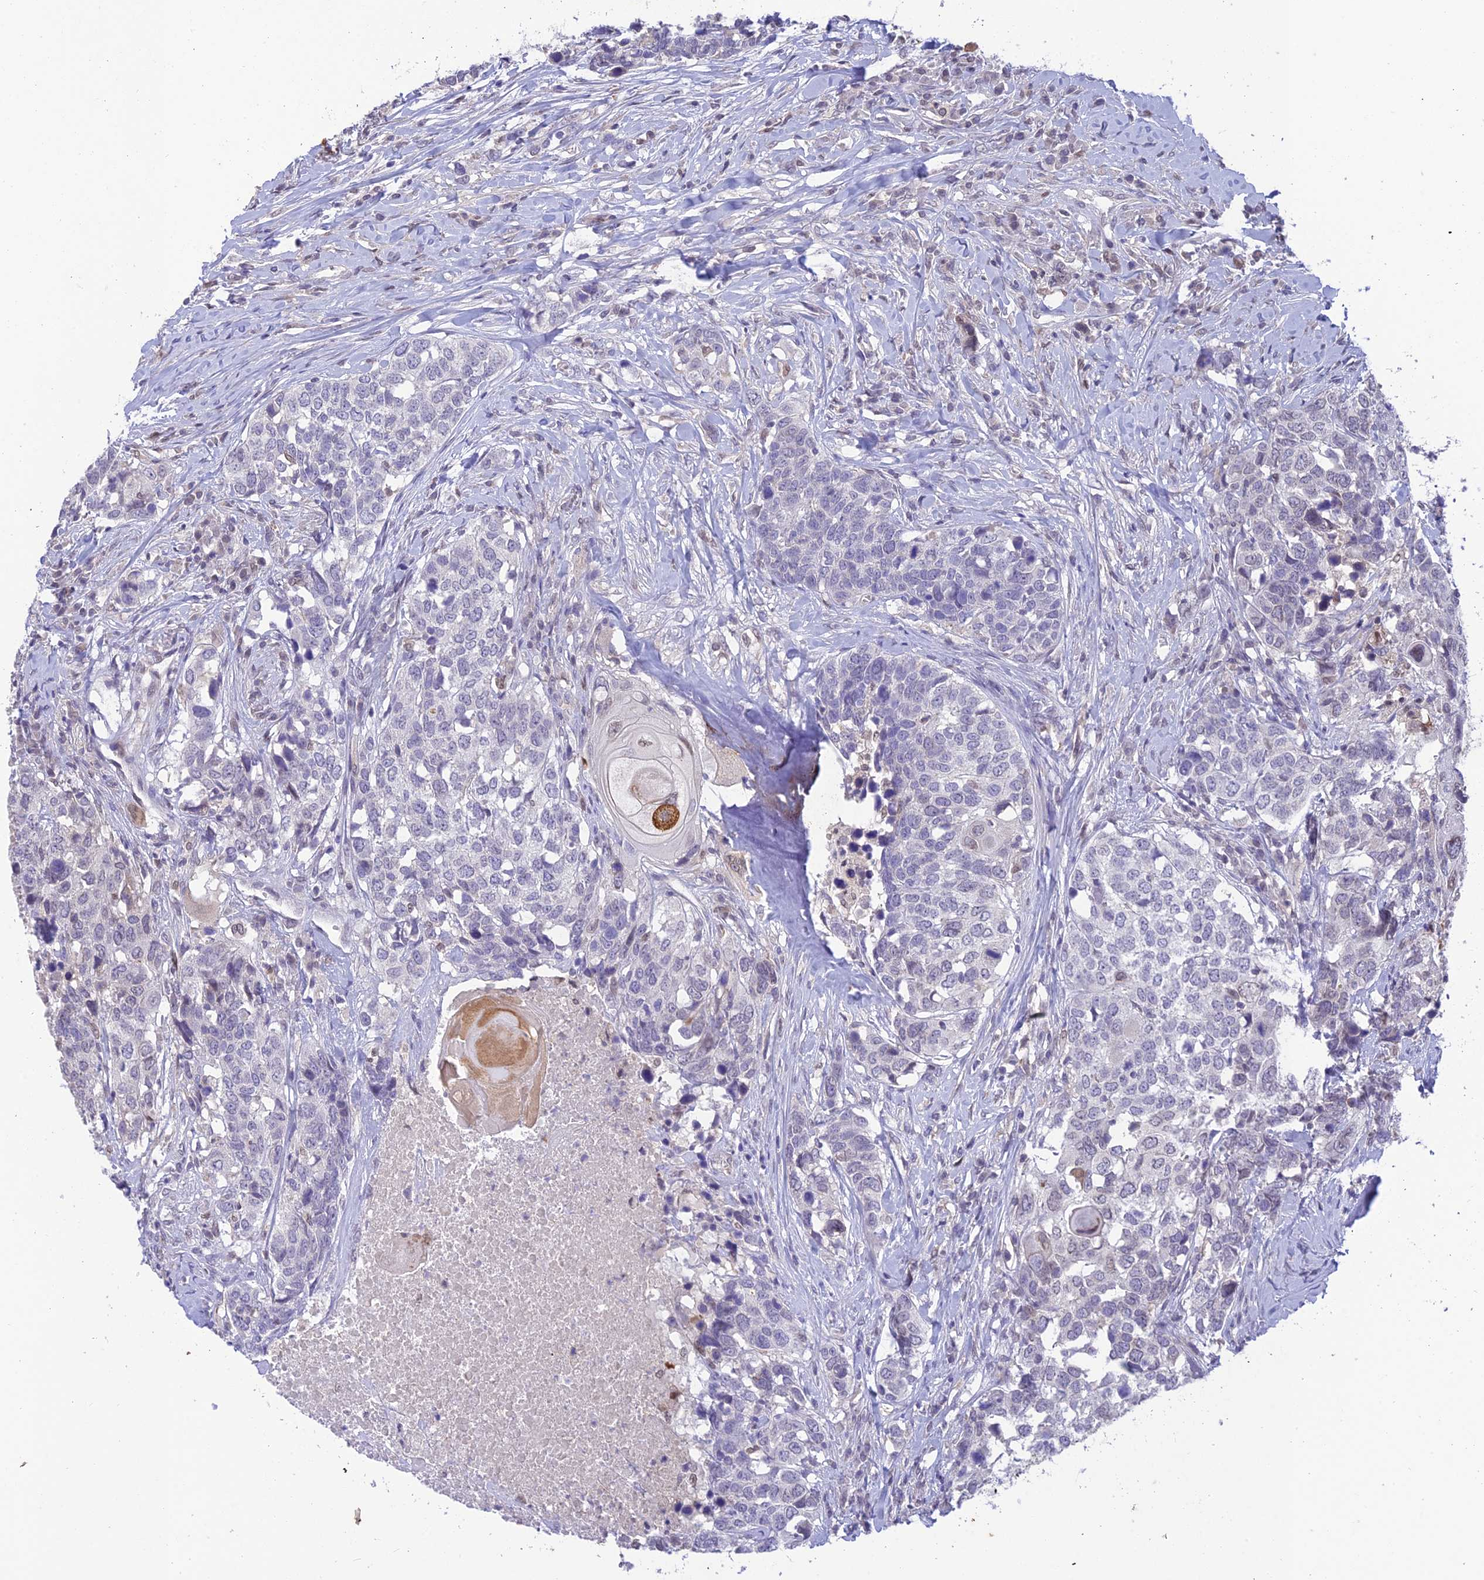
{"staining": {"intensity": "negative", "quantity": "none", "location": "none"}, "tissue": "head and neck cancer", "cell_type": "Tumor cells", "image_type": "cancer", "snomed": [{"axis": "morphology", "description": "Squamous cell carcinoma, NOS"}, {"axis": "topography", "description": "Head-Neck"}], "caption": "DAB immunohistochemical staining of head and neck squamous cell carcinoma shows no significant expression in tumor cells.", "gene": "BMT2", "patient": {"sex": "male", "age": 66}}